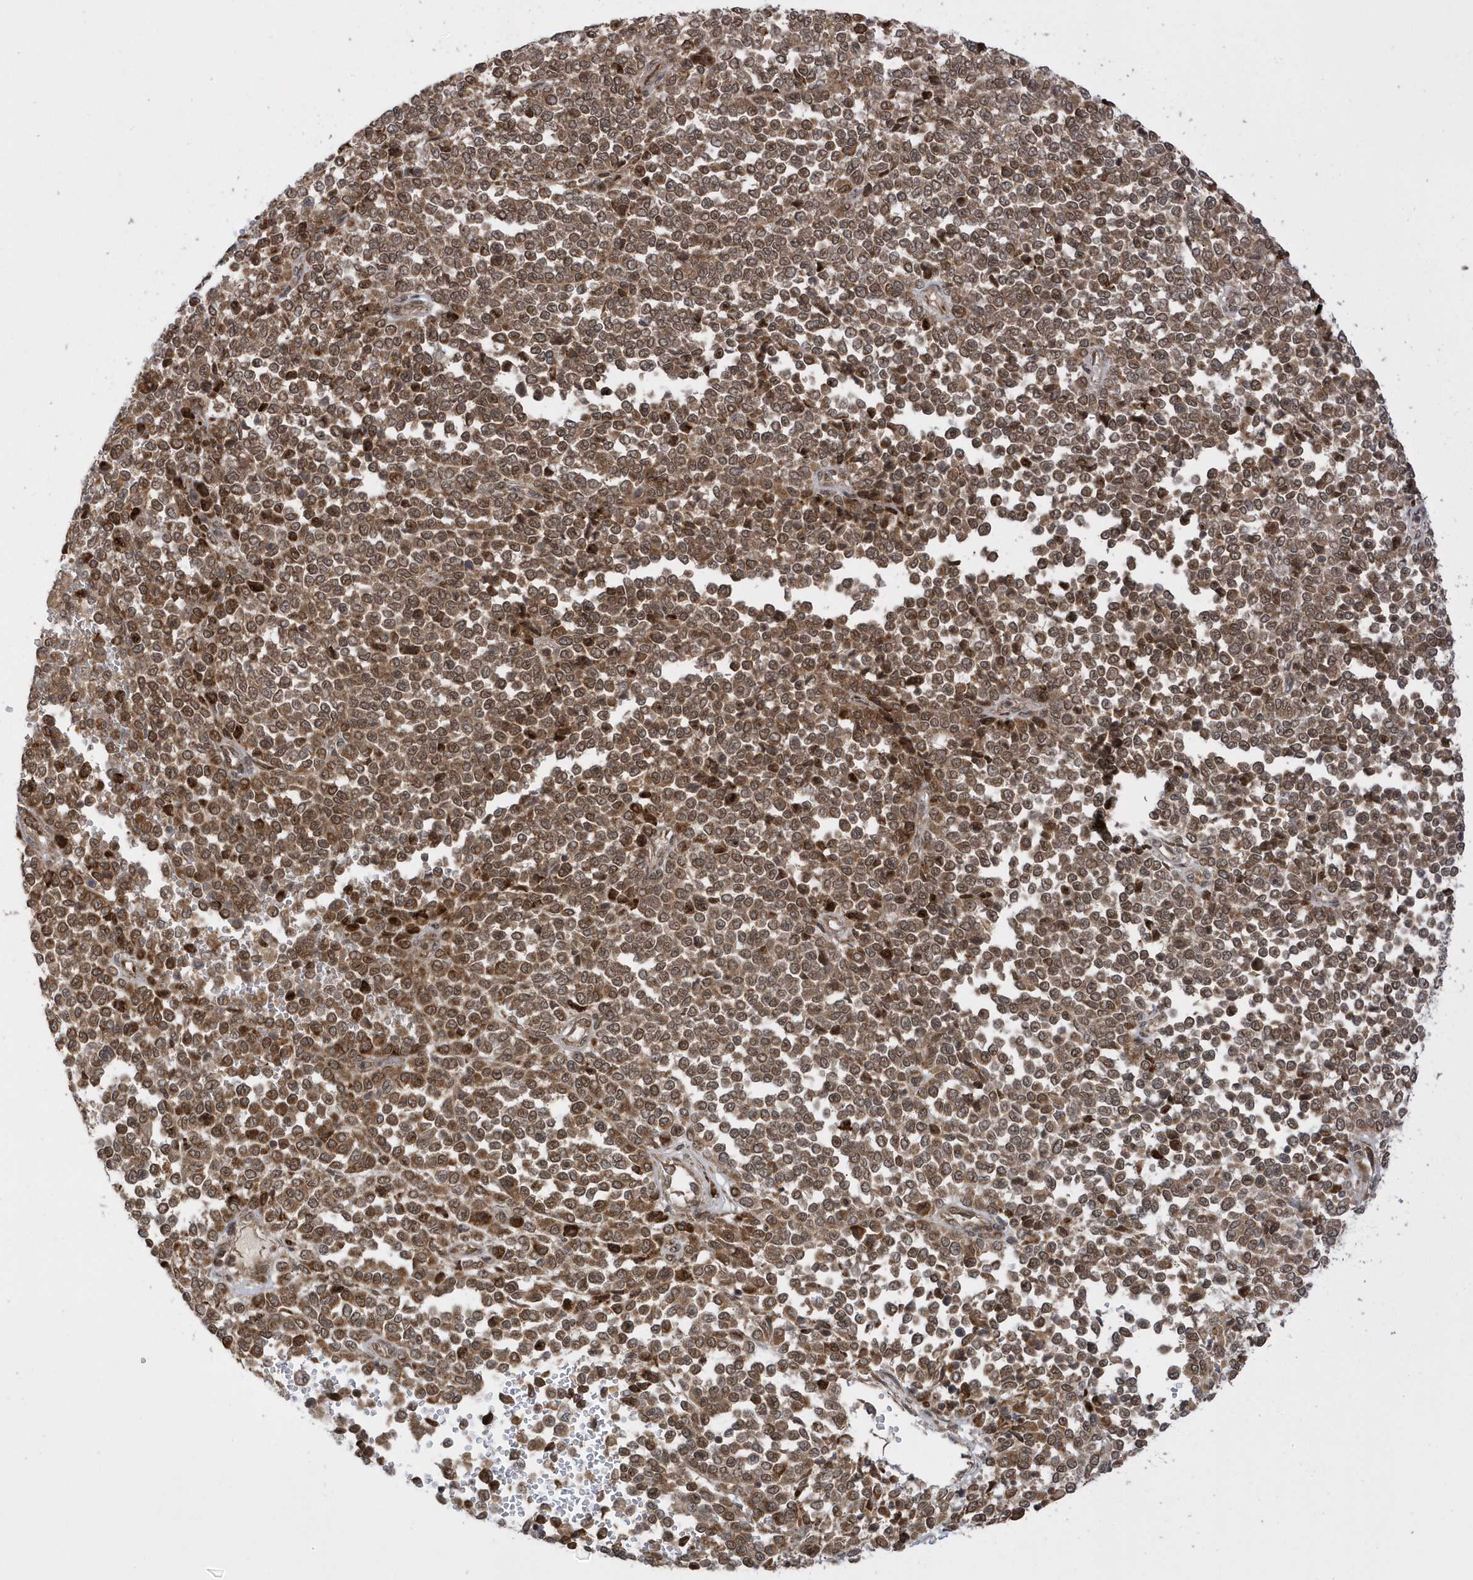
{"staining": {"intensity": "moderate", "quantity": ">75%", "location": "cytoplasmic/membranous,nuclear"}, "tissue": "melanoma", "cell_type": "Tumor cells", "image_type": "cancer", "snomed": [{"axis": "morphology", "description": "Malignant melanoma, Metastatic site"}, {"axis": "topography", "description": "Pancreas"}], "caption": "This photomicrograph demonstrates immunohistochemistry (IHC) staining of melanoma, with medium moderate cytoplasmic/membranous and nuclear positivity in approximately >75% of tumor cells.", "gene": "METTL21A", "patient": {"sex": "female", "age": 30}}